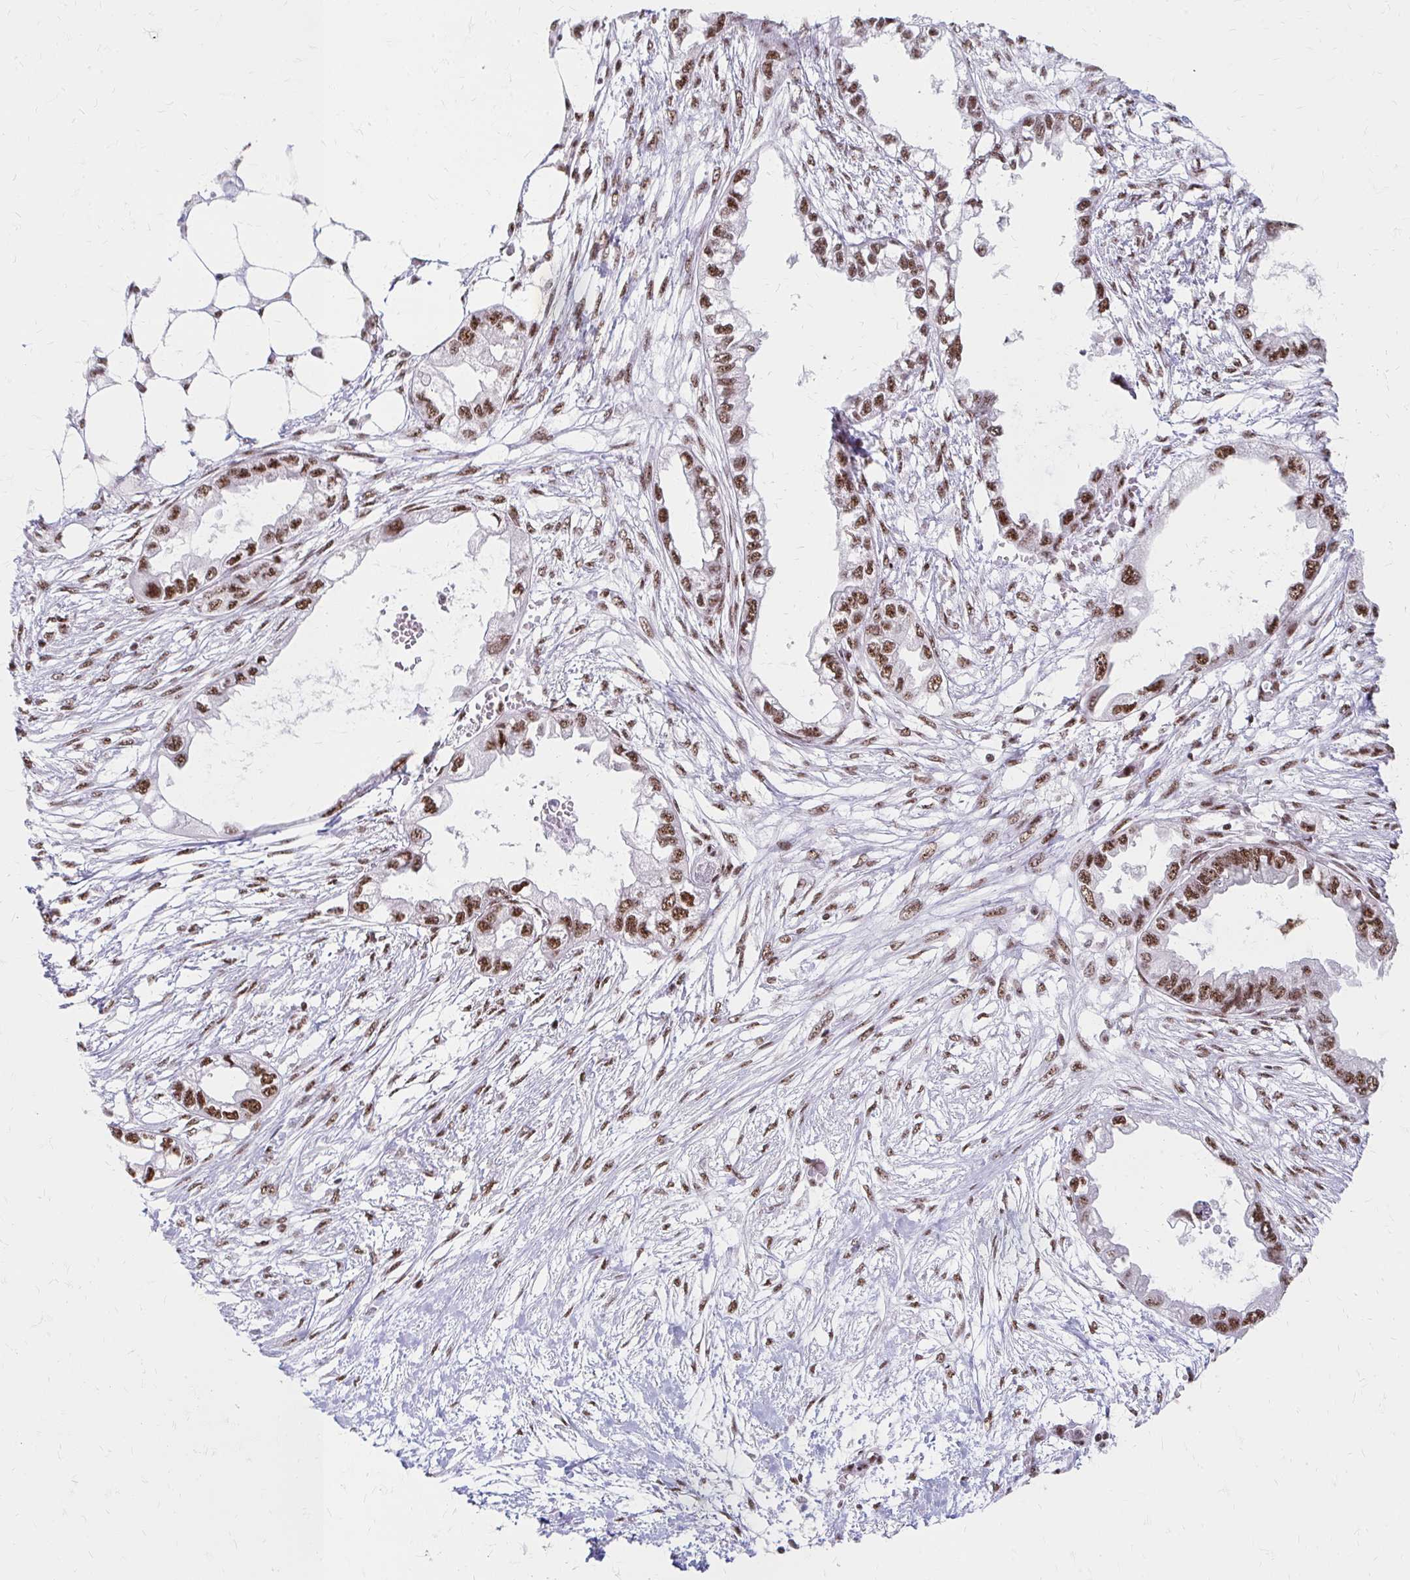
{"staining": {"intensity": "moderate", "quantity": ">75%", "location": "nuclear"}, "tissue": "endometrial cancer", "cell_type": "Tumor cells", "image_type": "cancer", "snomed": [{"axis": "morphology", "description": "Adenocarcinoma, NOS"}, {"axis": "morphology", "description": "Adenocarcinoma, metastatic, NOS"}, {"axis": "topography", "description": "Adipose tissue"}, {"axis": "topography", "description": "Endometrium"}], "caption": "IHC micrograph of human endometrial adenocarcinoma stained for a protein (brown), which shows medium levels of moderate nuclear expression in approximately >75% of tumor cells.", "gene": "CNKSR3", "patient": {"sex": "female", "age": 67}}